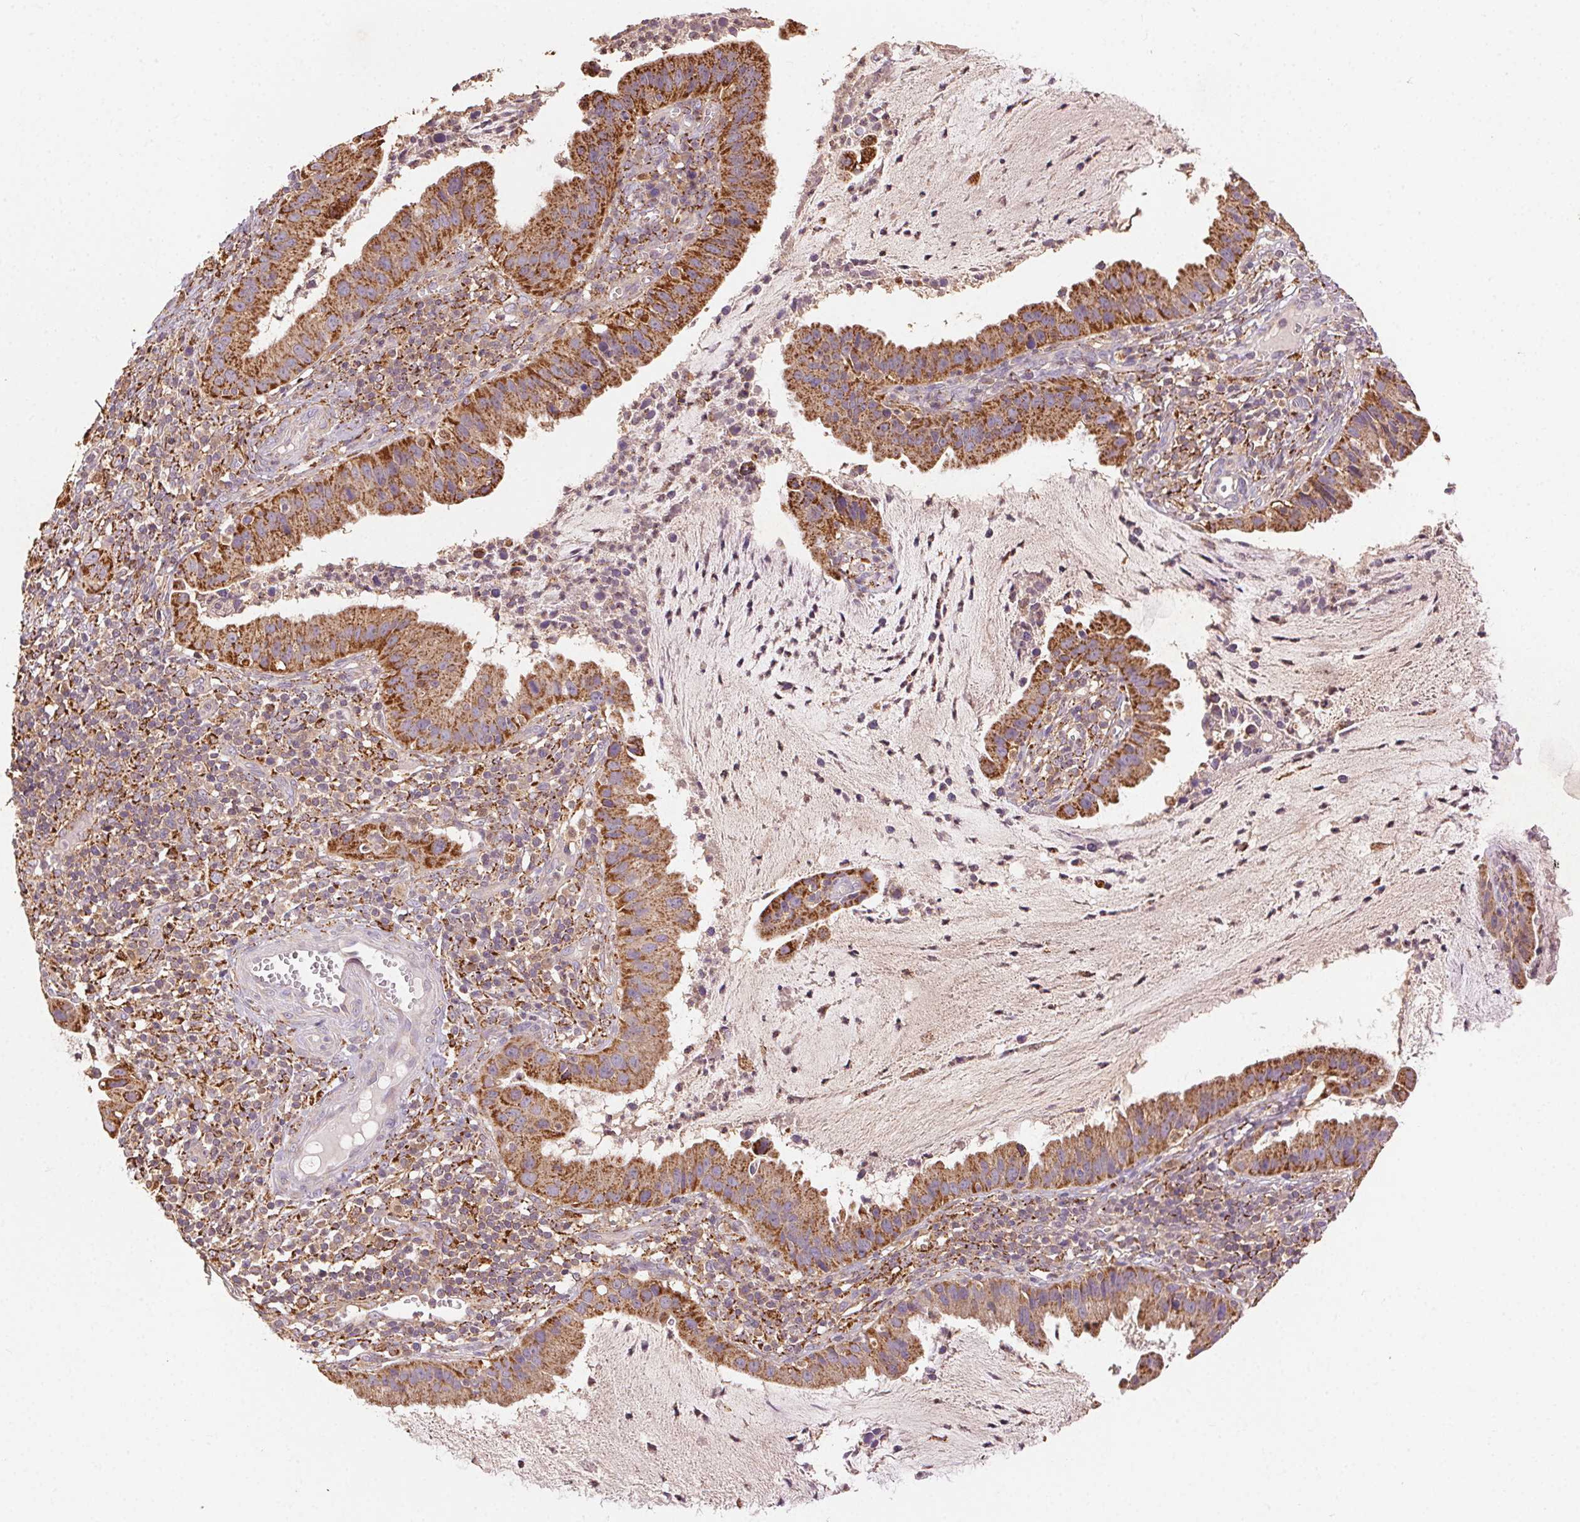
{"staining": {"intensity": "strong", "quantity": ">75%", "location": "cytoplasmic/membranous"}, "tissue": "cervical cancer", "cell_type": "Tumor cells", "image_type": "cancer", "snomed": [{"axis": "morphology", "description": "Adenocarcinoma, NOS"}, {"axis": "topography", "description": "Cervix"}], "caption": "IHC staining of cervical cancer (adenocarcinoma), which demonstrates high levels of strong cytoplasmic/membranous positivity in approximately >75% of tumor cells indicating strong cytoplasmic/membranous protein expression. The staining was performed using DAB (brown) for protein detection and nuclei were counterstained in hematoxylin (blue).", "gene": "FNBP1L", "patient": {"sex": "female", "age": 34}}